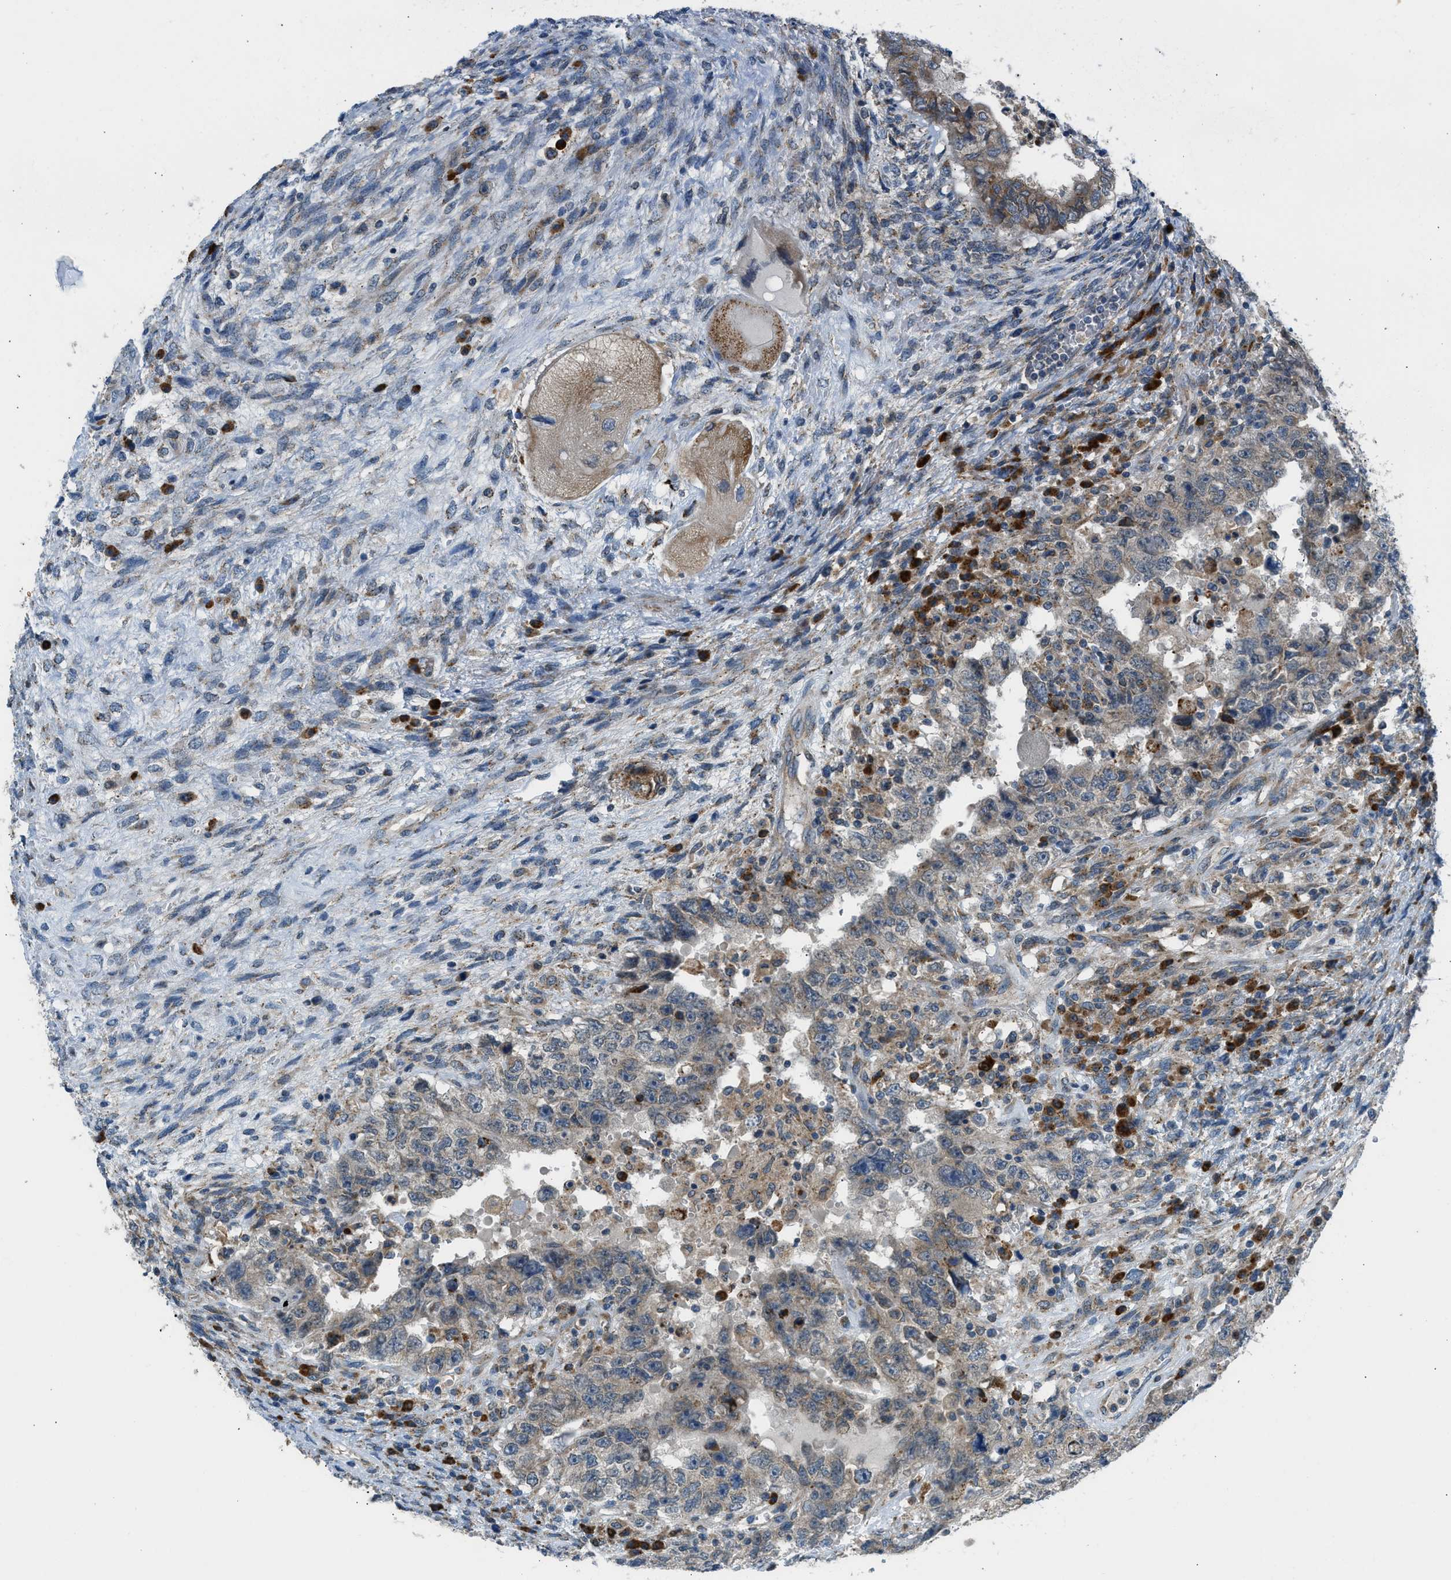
{"staining": {"intensity": "weak", "quantity": ">75%", "location": "cytoplasmic/membranous"}, "tissue": "testis cancer", "cell_type": "Tumor cells", "image_type": "cancer", "snomed": [{"axis": "morphology", "description": "Carcinoma, Embryonal, NOS"}, {"axis": "topography", "description": "Testis"}], "caption": "A brown stain highlights weak cytoplasmic/membranous staining of a protein in human testis embryonal carcinoma tumor cells.", "gene": "EDARADD", "patient": {"sex": "male", "age": 26}}